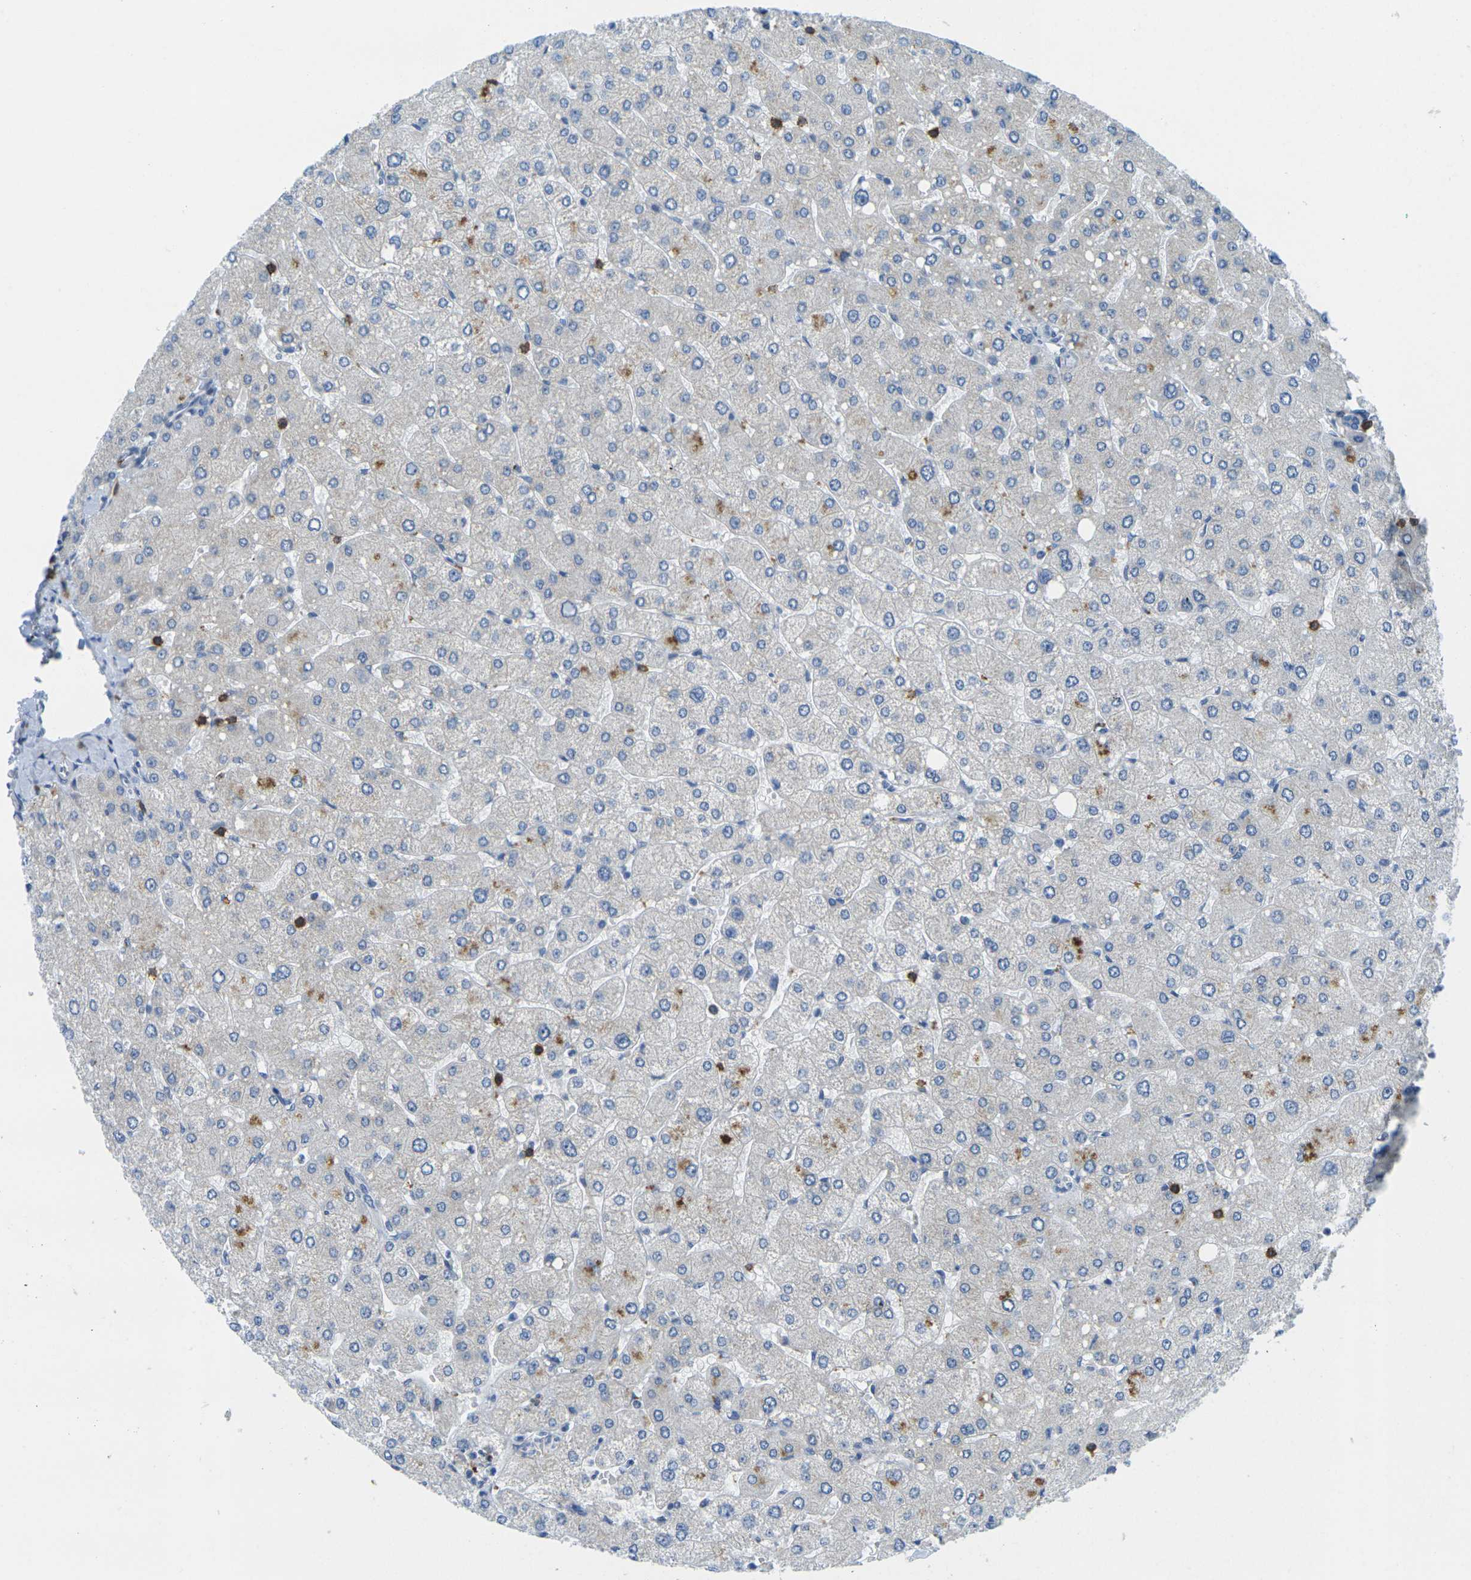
{"staining": {"intensity": "negative", "quantity": "none", "location": "none"}, "tissue": "liver", "cell_type": "Cholangiocytes", "image_type": "normal", "snomed": [{"axis": "morphology", "description": "Normal tissue, NOS"}, {"axis": "topography", "description": "Liver"}], "caption": "This image is of benign liver stained with IHC to label a protein in brown with the nuclei are counter-stained blue. There is no staining in cholangiocytes.", "gene": "CD3D", "patient": {"sex": "male", "age": 55}}